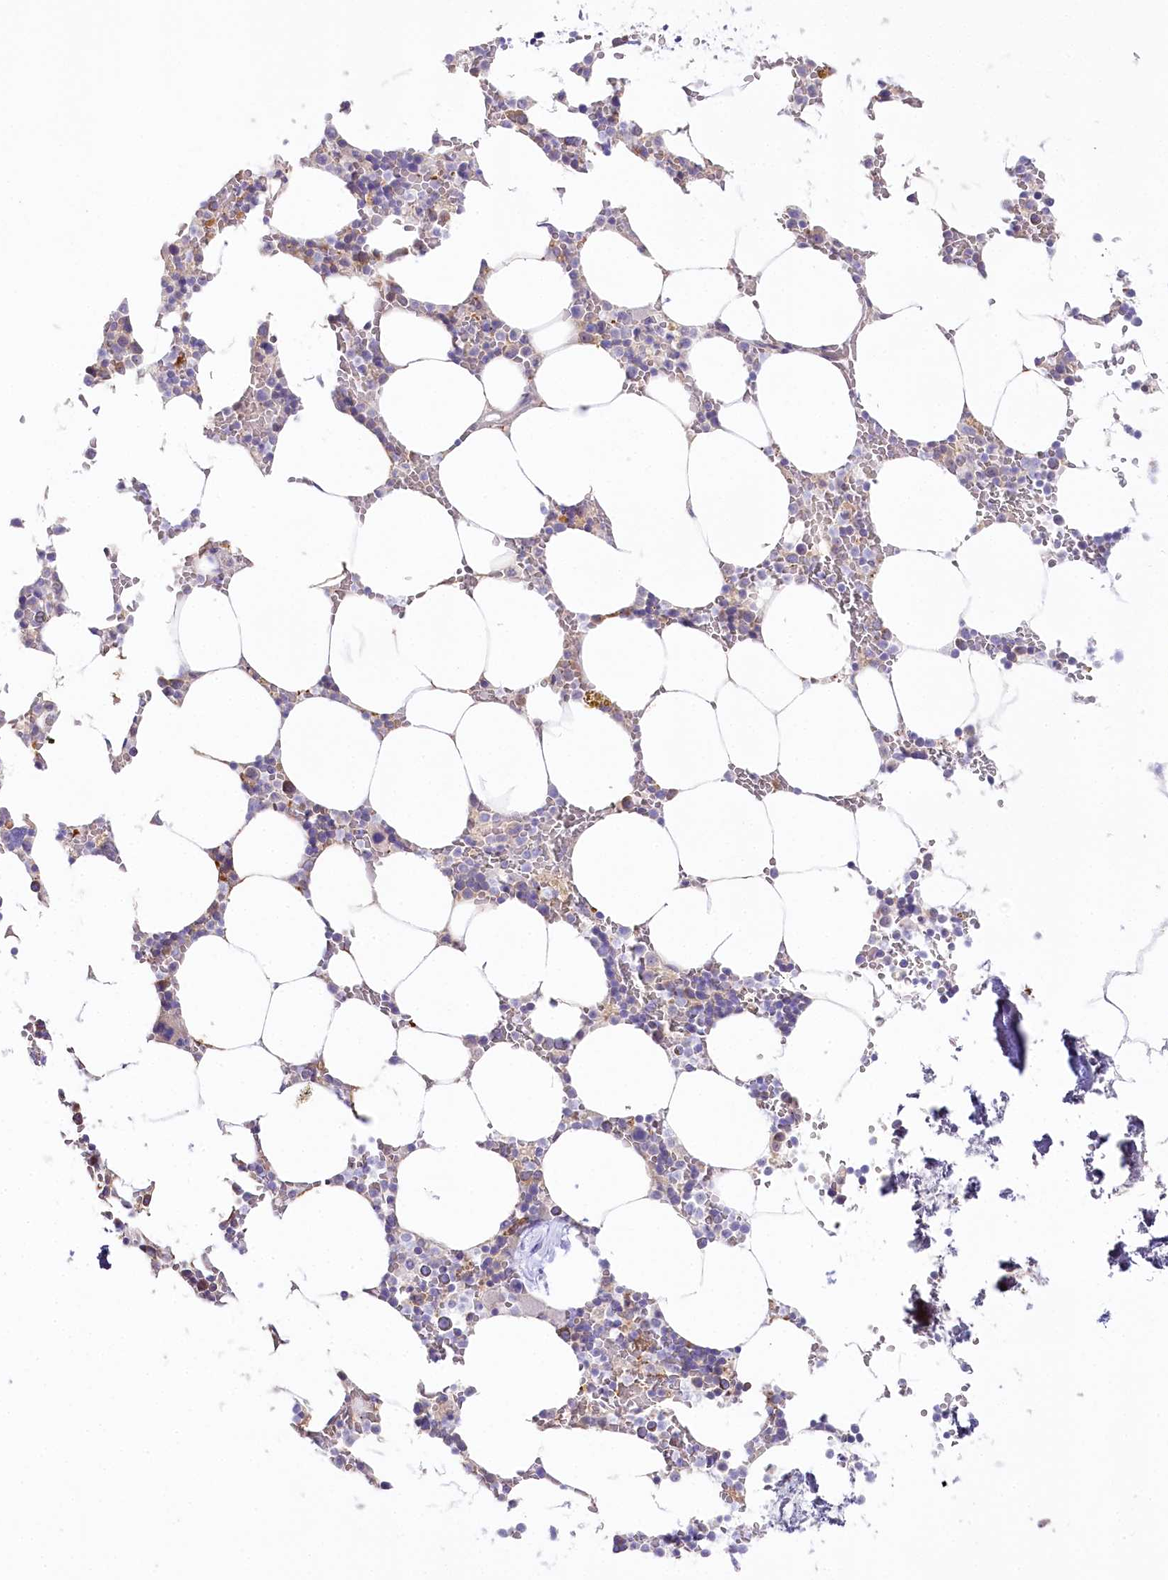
{"staining": {"intensity": "weak", "quantity": "<25%", "location": "cytoplasmic/membranous"}, "tissue": "bone marrow", "cell_type": "Hematopoietic cells", "image_type": "normal", "snomed": [{"axis": "morphology", "description": "Normal tissue, NOS"}, {"axis": "topography", "description": "Bone marrow"}], "caption": "High power microscopy photomicrograph of an immunohistochemistry image of normal bone marrow, revealing no significant expression in hematopoietic cells.", "gene": "MYOZ1", "patient": {"sex": "male", "age": 70}}